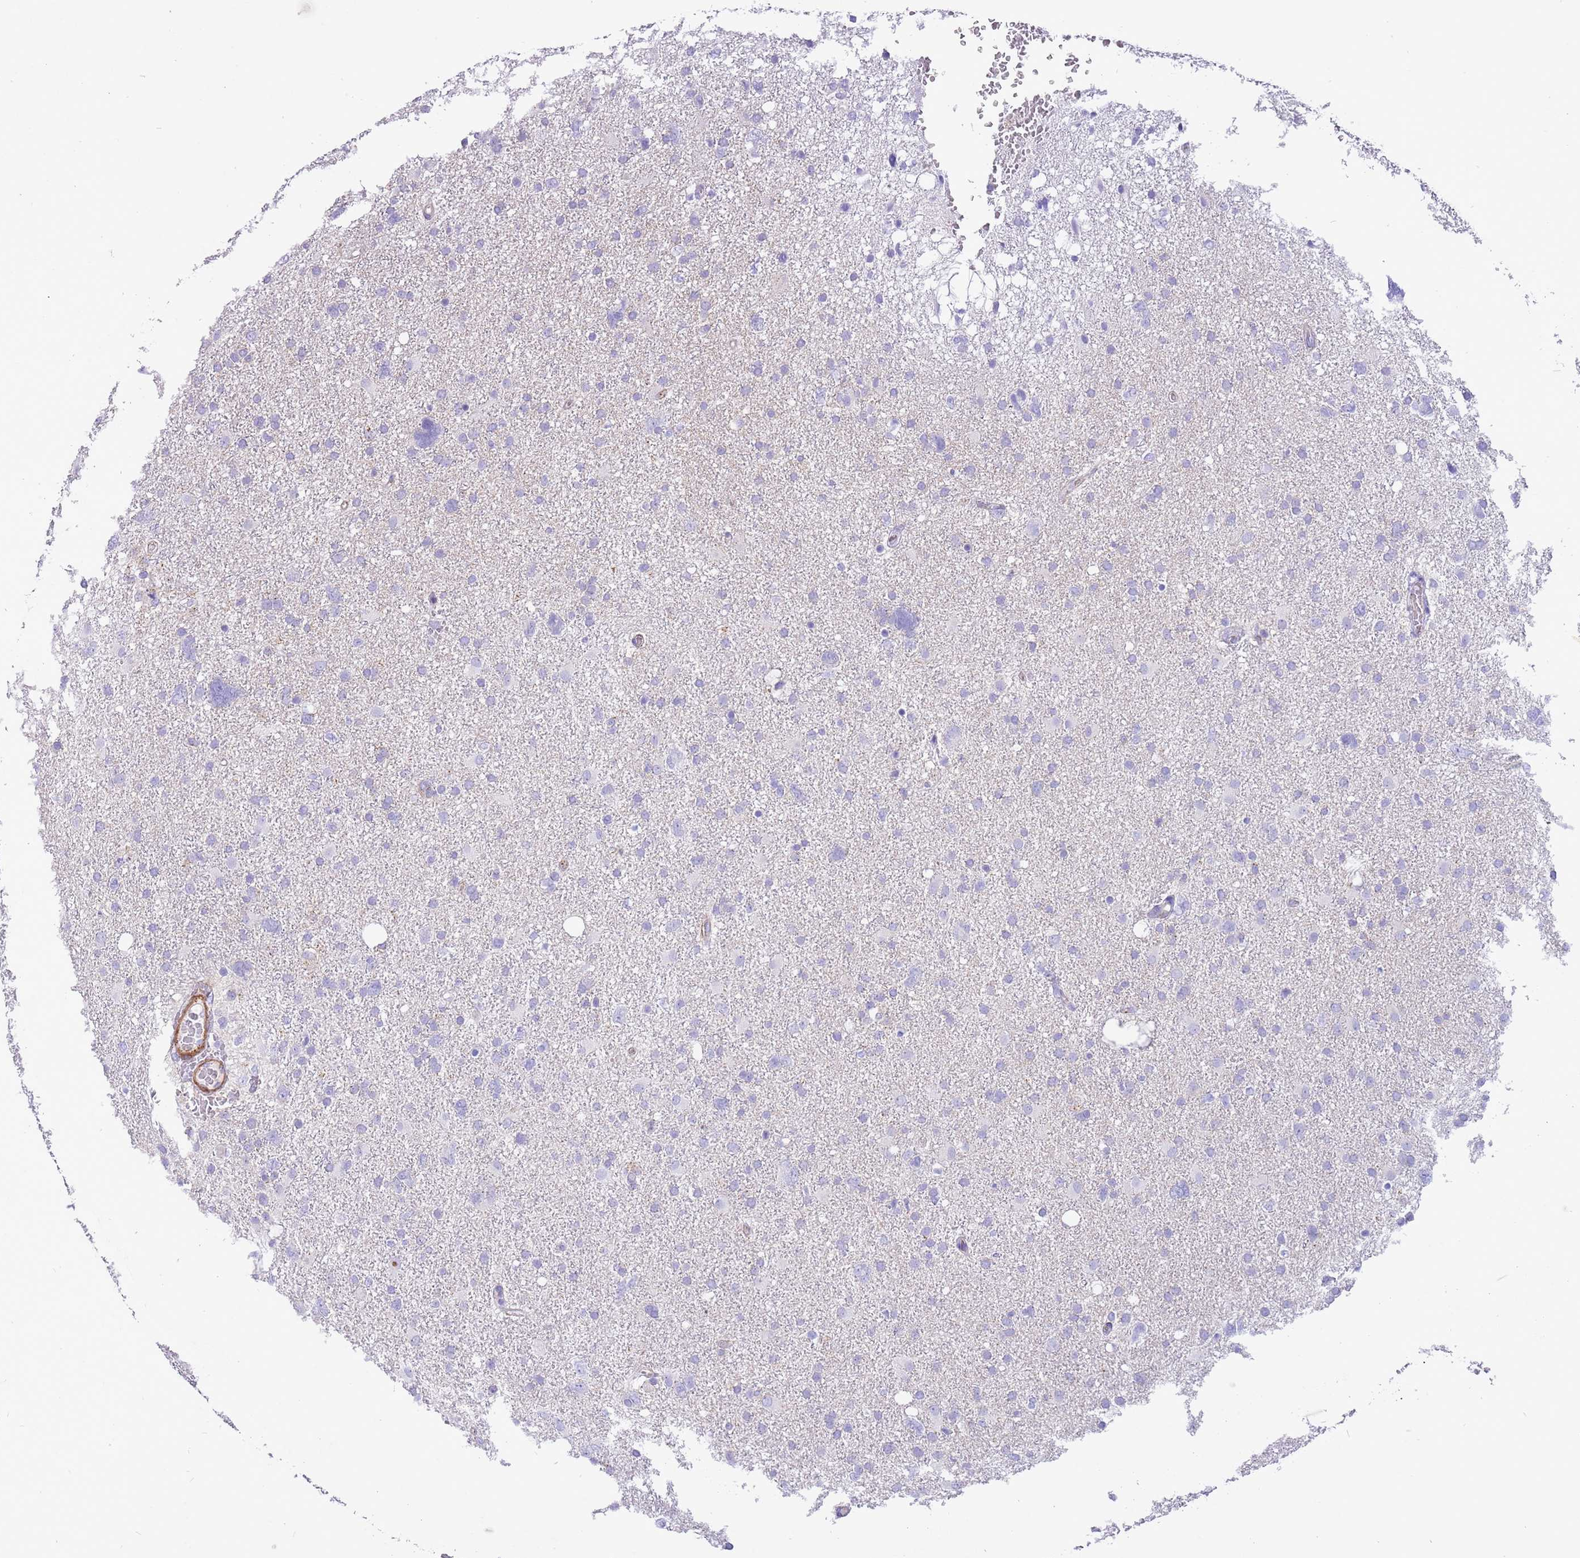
{"staining": {"intensity": "negative", "quantity": "none", "location": "none"}, "tissue": "glioma", "cell_type": "Tumor cells", "image_type": "cancer", "snomed": [{"axis": "morphology", "description": "Glioma, malignant, High grade"}, {"axis": "topography", "description": "Brain"}], "caption": "The histopathology image reveals no staining of tumor cells in glioma.", "gene": "KBTBD3", "patient": {"sex": "male", "age": 61}}